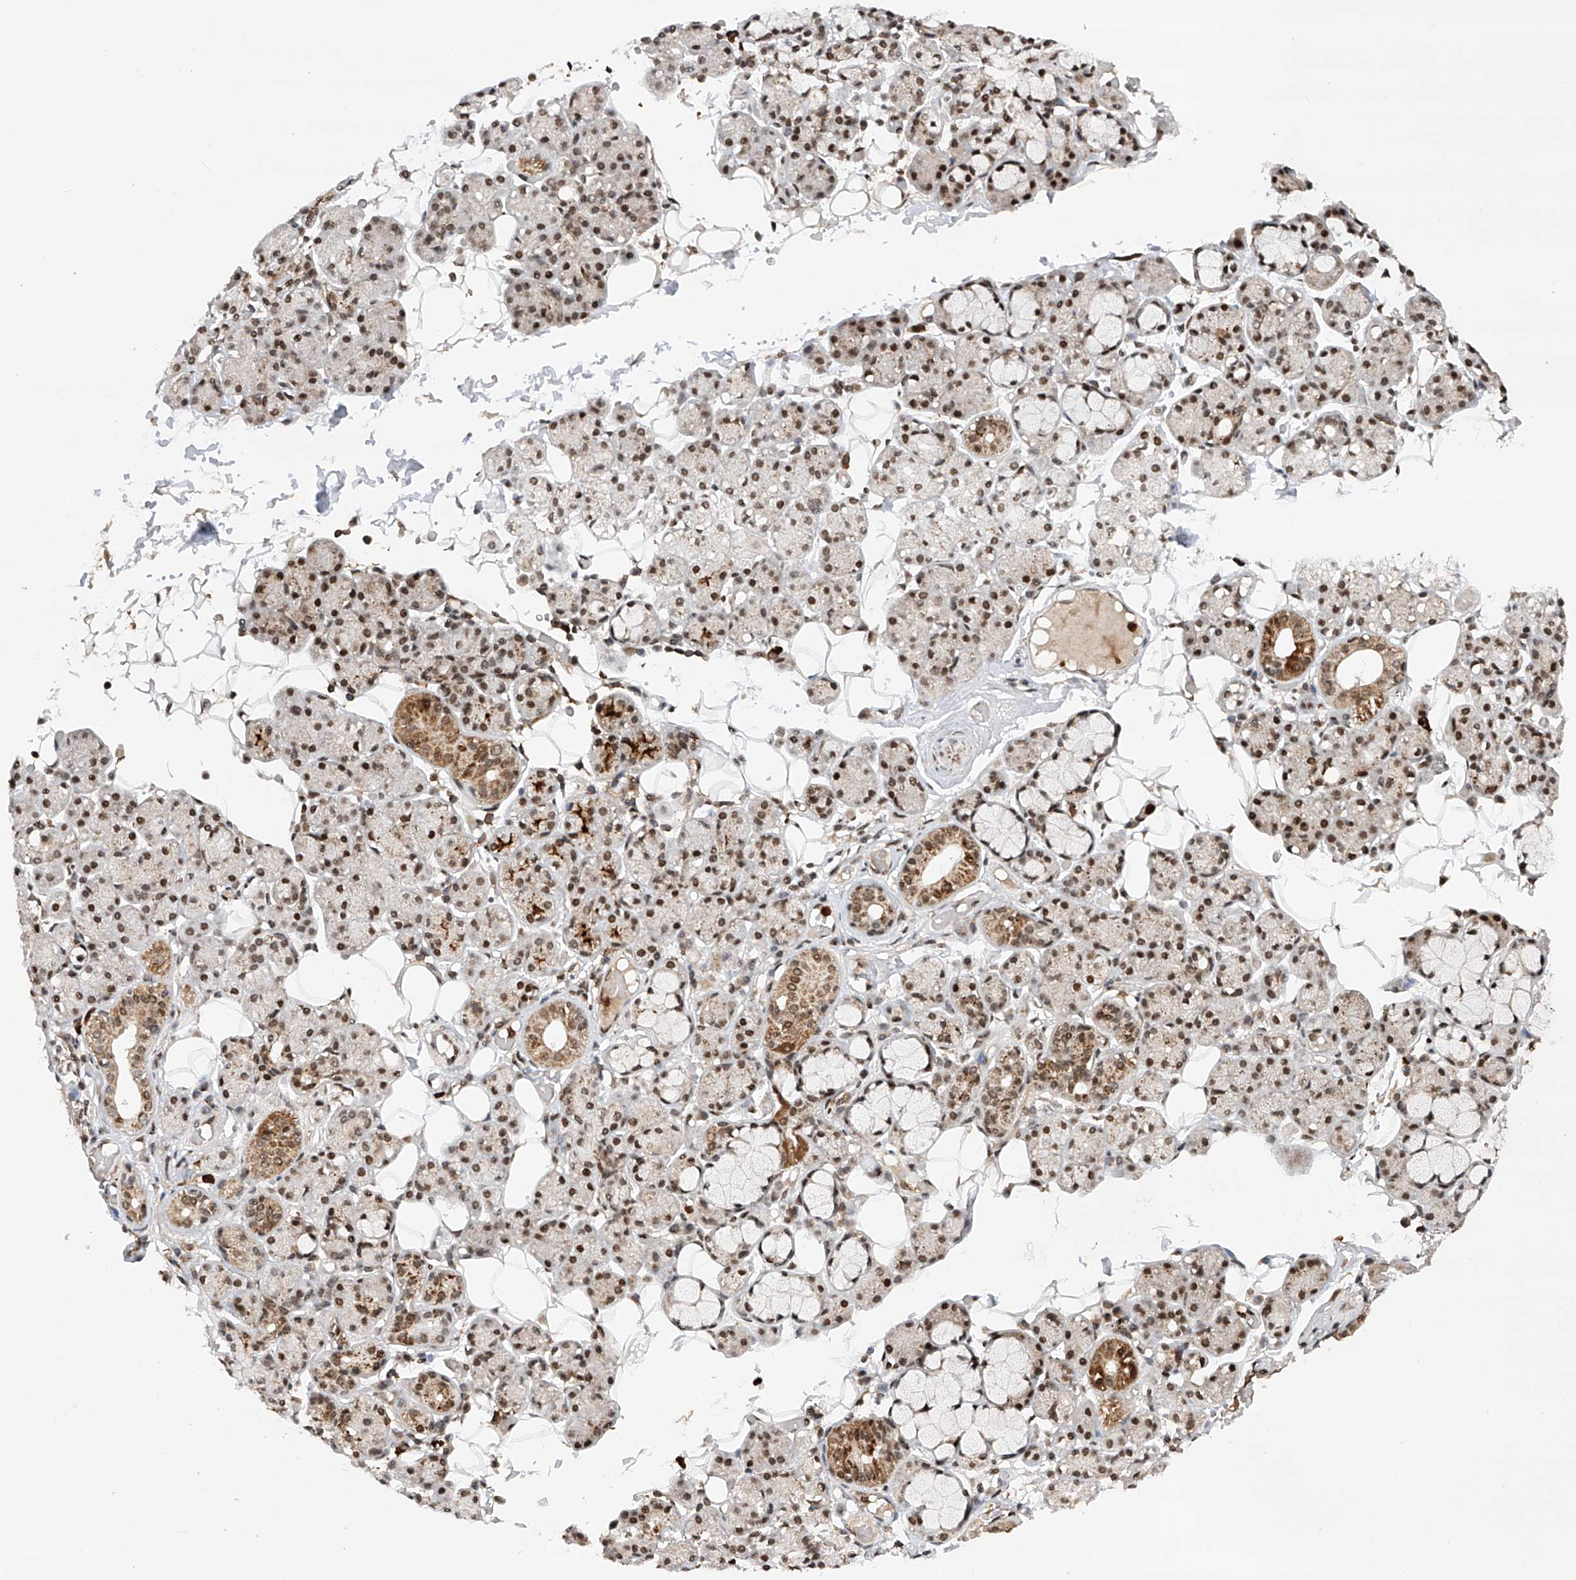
{"staining": {"intensity": "strong", "quantity": ">75%", "location": "cytoplasmic/membranous,nuclear"}, "tissue": "salivary gland", "cell_type": "Glandular cells", "image_type": "normal", "snomed": [{"axis": "morphology", "description": "Normal tissue, NOS"}, {"axis": "topography", "description": "Salivary gland"}], "caption": "Immunohistochemistry (IHC) of normal salivary gland shows high levels of strong cytoplasmic/membranous,nuclear expression in approximately >75% of glandular cells. (DAB IHC with brightfield microscopy, high magnification).", "gene": "ZNF280D", "patient": {"sex": "male", "age": 63}}